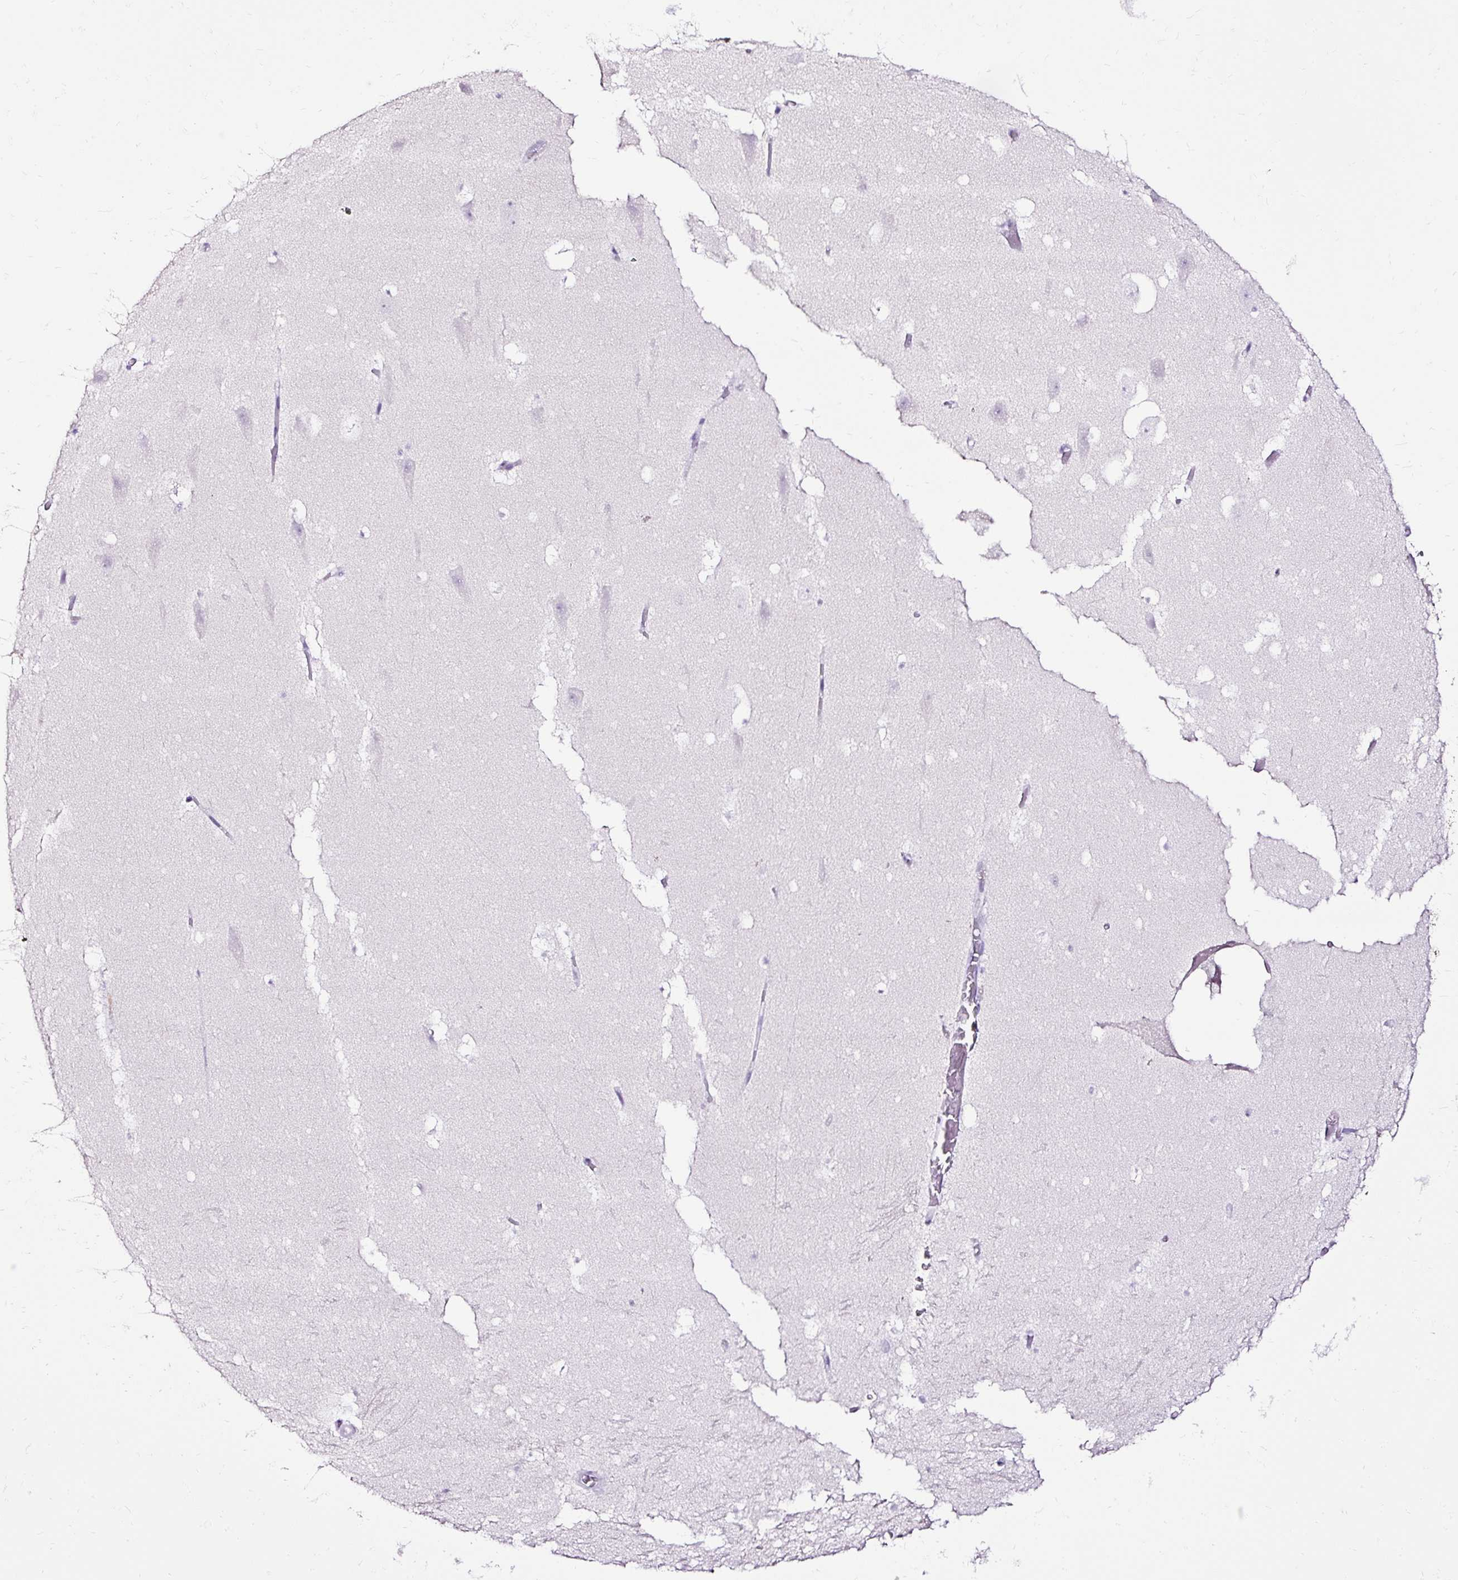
{"staining": {"intensity": "negative", "quantity": "none", "location": "none"}, "tissue": "hippocampus", "cell_type": "Glial cells", "image_type": "normal", "snomed": [{"axis": "morphology", "description": "Normal tissue, NOS"}, {"axis": "topography", "description": "Hippocampus"}], "caption": "A high-resolution histopathology image shows immunohistochemistry staining of unremarkable hippocampus, which reveals no significant positivity in glial cells.", "gene": "SLC7A8", "patient": {"sex": "female", "age": 42}}